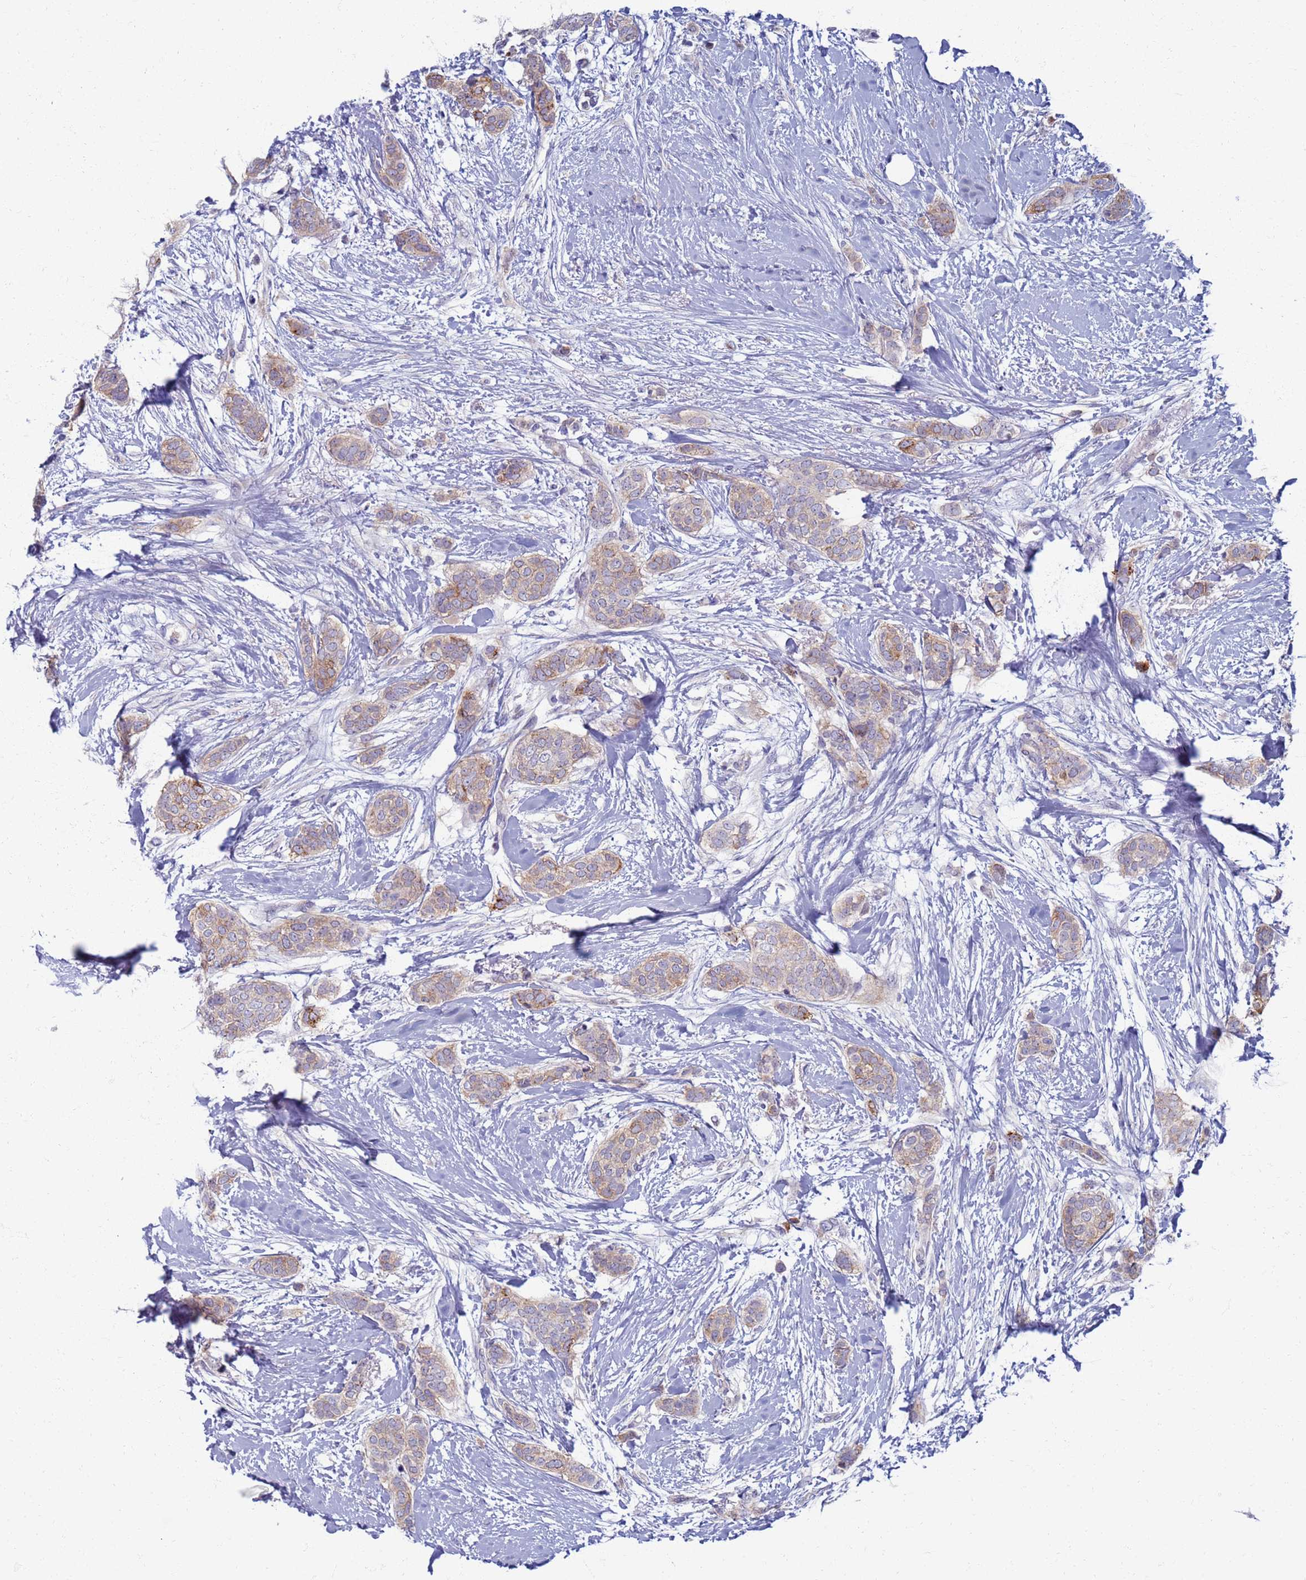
{"staining": {"intensity": "weak", "quantity": "<25%", "location": "cytoplasmic/membranous"}, "tissue": "breast cancer", "cell_type": "Tumor cells", "image_type": "cancer", "snomed": [{"axis": "morphology", "description": "Duct carcinoma"}, {"axis": "topography", "description": "Breast"}], "caption": "Protein analysis of breast cancer shows no significant positivity in tumor cells.", "gene": "CLCA2", "patient": {"sex": "female", "age": 72}}